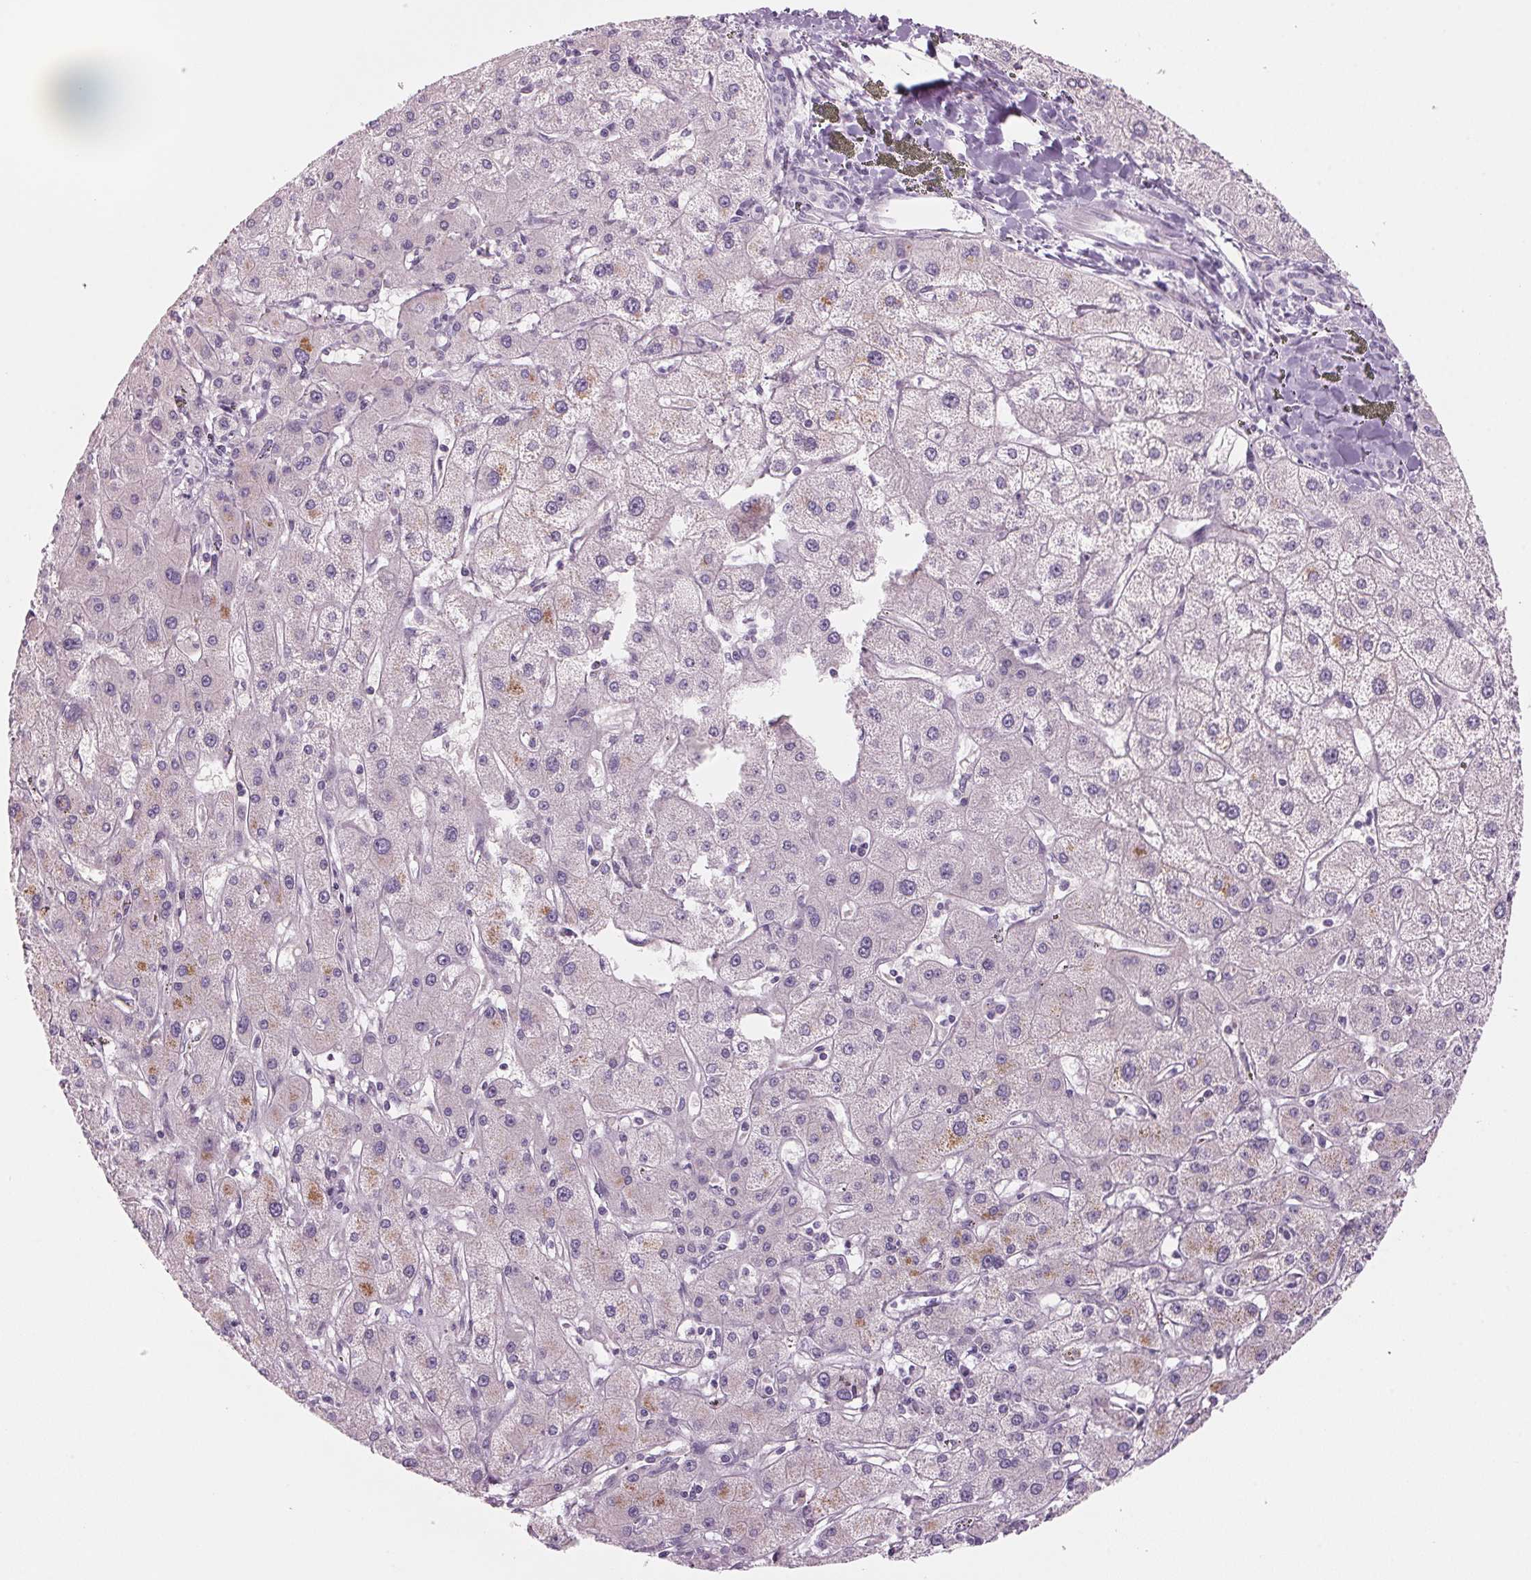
{"staining": {"intensity": "negative", "quantity": "none", "location": "none"}, "tissue": "liver cancer", "cell_type": "Tumor cells", "image_type": "cancer", "snomed": [{"axis": "morphology", "description": "Cholangiocarcinoma"}, {"axis": "topography", "description": "Liver"}], "caption": "DAB (3,3'-diaminobenzidine) immunohistochemical staining of cholangiocarcinoma (liver) exhibits no significant expression in tumor cells.", "gene": "ADAM20", "patient": {"sex": "female", "age": 60}}